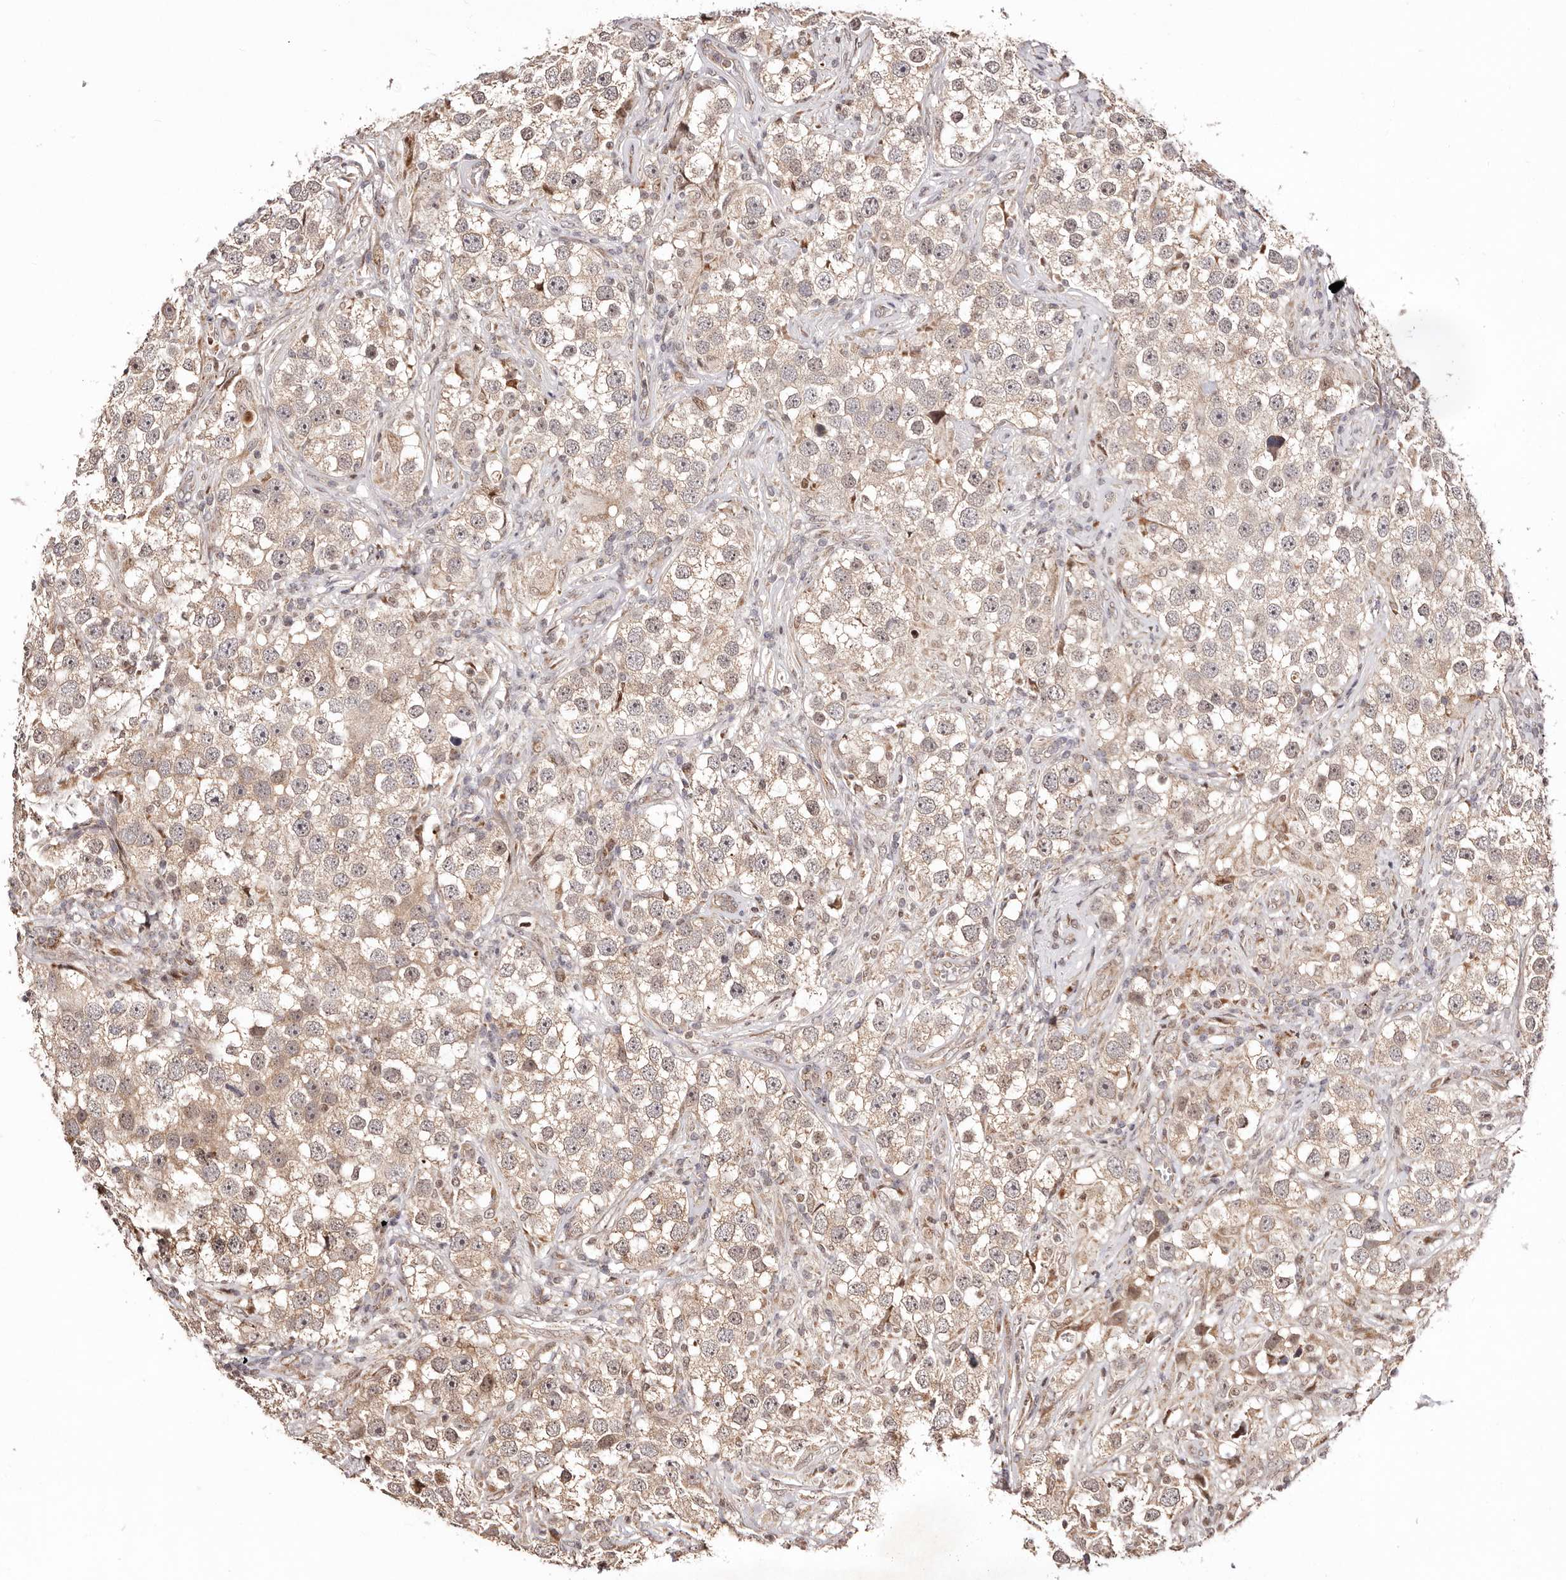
{"staining": {"intensity": "weak", "quantity": "<25%", "location": "cytoplasmic/membranous"}, "tissue": "testis cancer", "cell_type": "Tumor cells", "image_type": "cancer", "snomed": [{"axis": "morphology", "description": "Seminoma, NOS"}, {"axis": "topography", "description": "Testis"}], "caption": "High power microscopy micrograph of an IHC histopathology image of testis seminoma, revealing no significant staining in tumor cells.", "gene": "HIVEP3", "patient": {"sex": "male", "age": 49}}